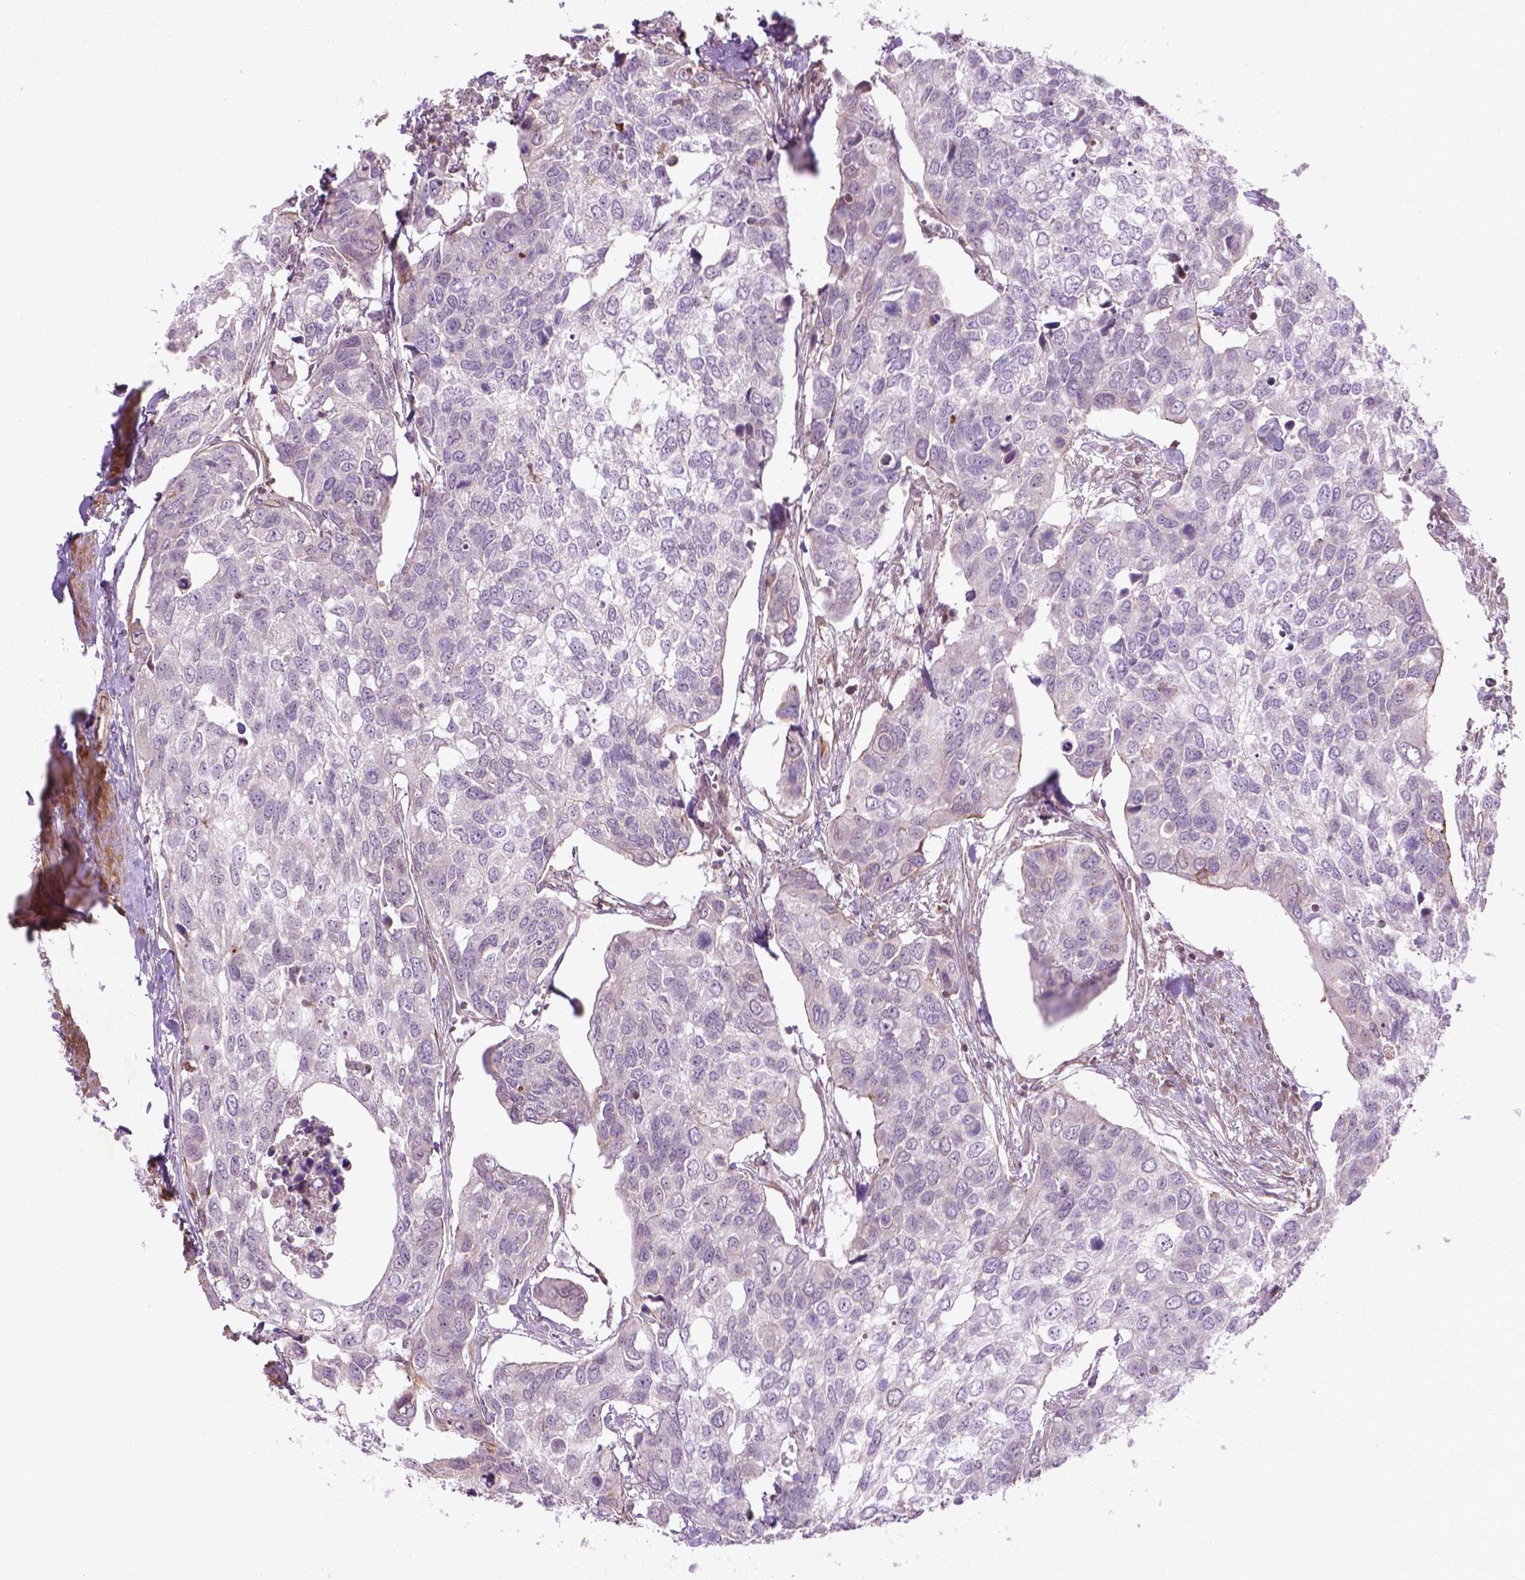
{"staining": {"intensity": "negative", "quantity": "none", "location": "none"}, "tissue": "urothelial cancer", "cell_type": "Tumor cells", "image_type": "cancer", "snomed": [{"axis": "morphology", "description": "Urothelial carcinoma, High grade"}, {"axis": "topography", "description": "Urinary bladder"}], "caption": "This histopathology image is of high-grade urothelial carcinoma stained with IHC to label a protein in brown with the nuclei are counter-stained blue. There is no staining in tumor cells.", "gene": "TCHP", "patient": {"sex": "male", "age": 60}}